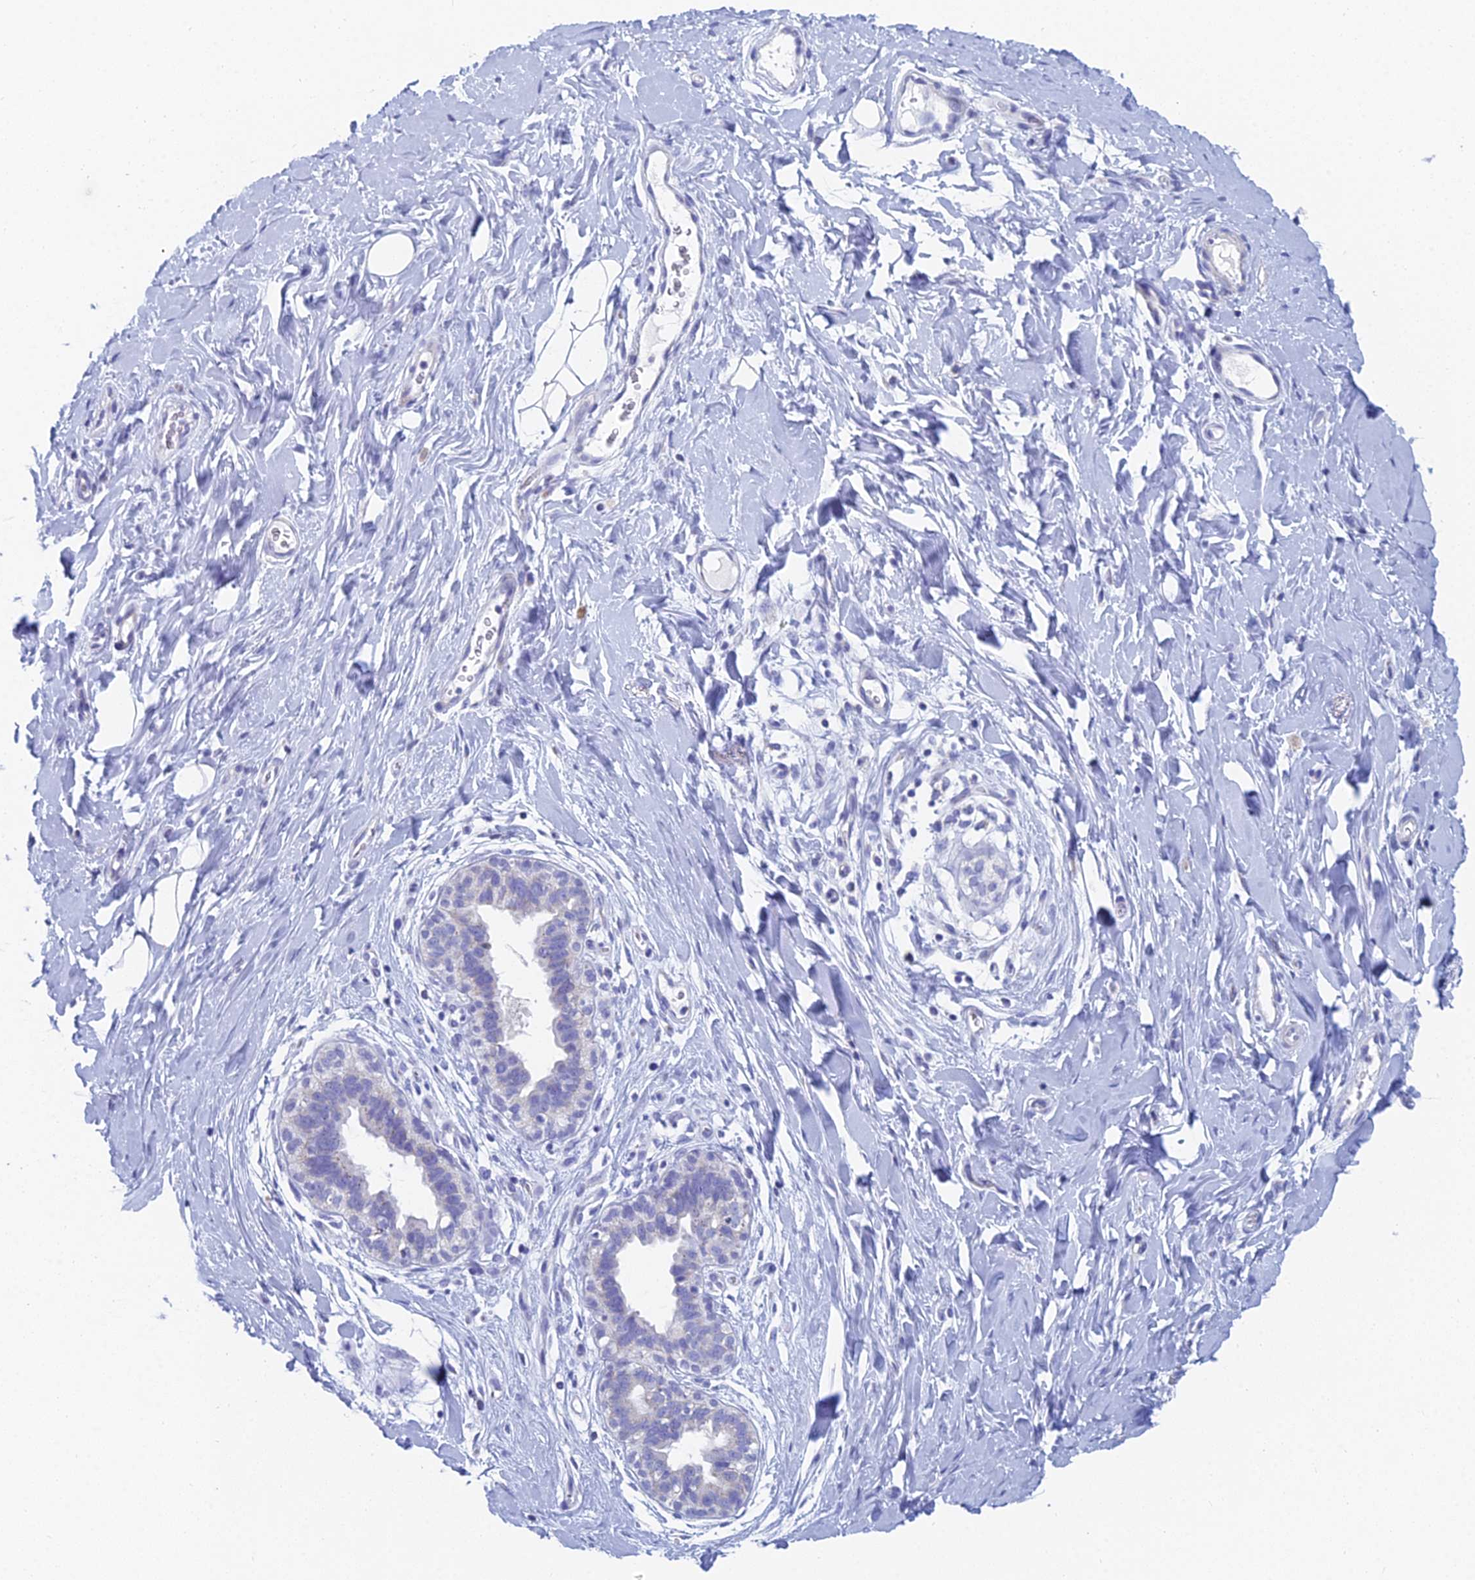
{"staining": {"intensity": "negative", "quantity": "none", "location": "none"}, "tissue": "adipose tissue", "cell_type": "Adipocytes", "image_type": "normal", "snomed": [{"axis": "morphology", "description": "Normal tissue, NOS"}, {"axis": "topography", "description": "Breast"}], "caption": "Immunohistochemical staining of benign adipose tissue demonstrates no significant expression in adipocytes.", "gene": "ACSM1", "patient": {"sex": "female", "age": 26}}